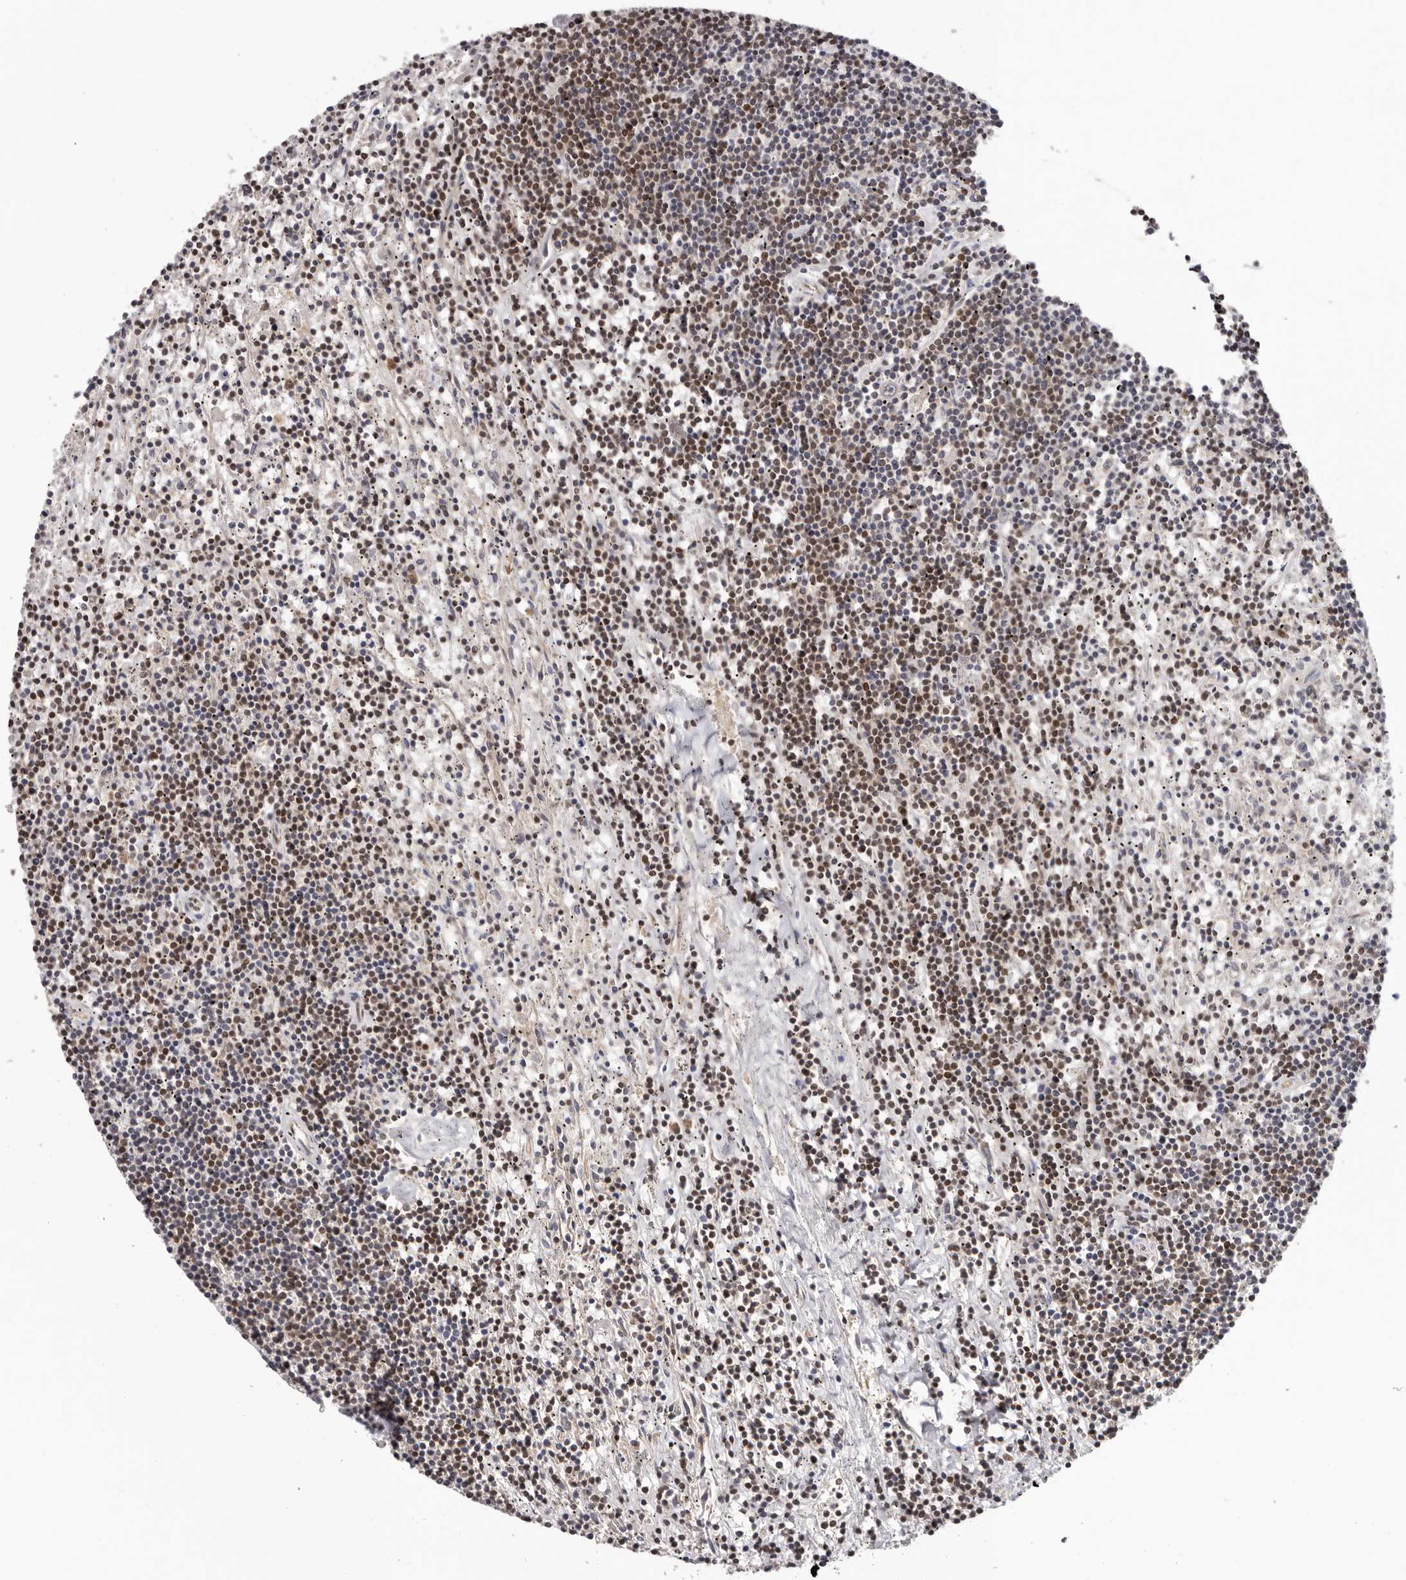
{"staining": {"intensity": "moderate", "quantity": "25%-75%", "location": "nuclear"}, "tissue": "lymphoma", "cell_type": "Tumor cells", "image_type": "cancer", "snomed": [{"axis": "morphology", "description": "Malignant lymphoma, non-Hodgkin's type, Low grade"}, {"axis": "topography", "description": "Spleen"}], "caption": "Immunohistochemical staining of human malignant lymphoma, non-Hodgkin's type (low-grade) reveals moderate nuclear protein expression in approximately 25%-75% of tumor cells. (Stains: DAB in brown, nuclei in blue, Microscopy: brightfield microscopy at high magnification).", "gene": "TBX5", "patient": {"sex": "male", "age": 76}}